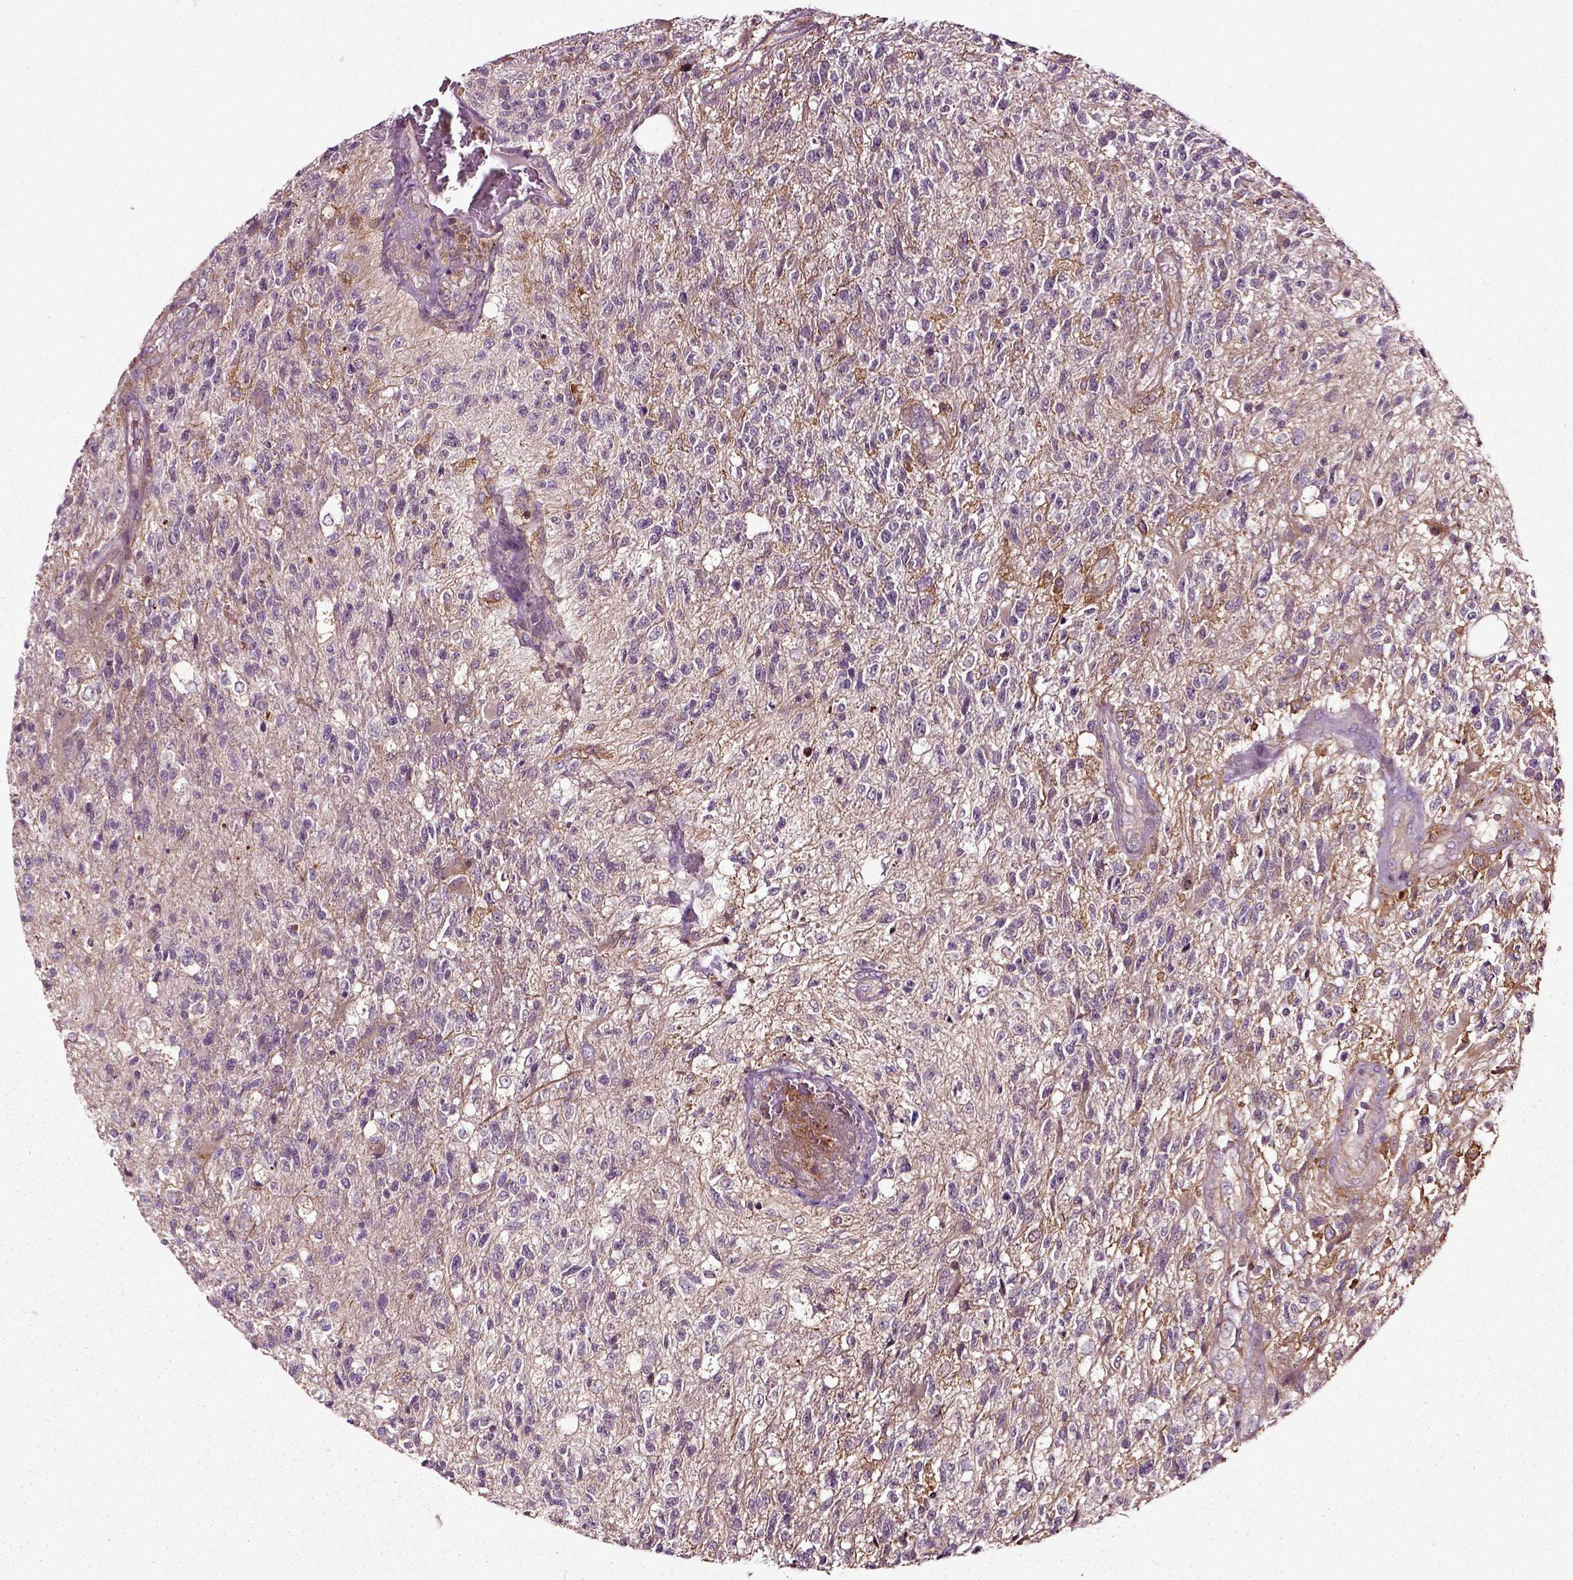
{"staining": {"intensity": "negative", "quantity": "none", "location": "none"}, "tissue": "glioma", "cell_type": "Tumor cells", "image_type": "cancer", "snomed": [{"axis": "morphology", "description": "Glioma, malignant, High grade"}, {"axis": "topography", "description": "Brain"}], "caption": "This is an immunohistochemistry (IHC) image of human glioma. There is no staining in tumor cells.", "gene": "RHOF", "patient": {"sex": "male", "age": 56}}